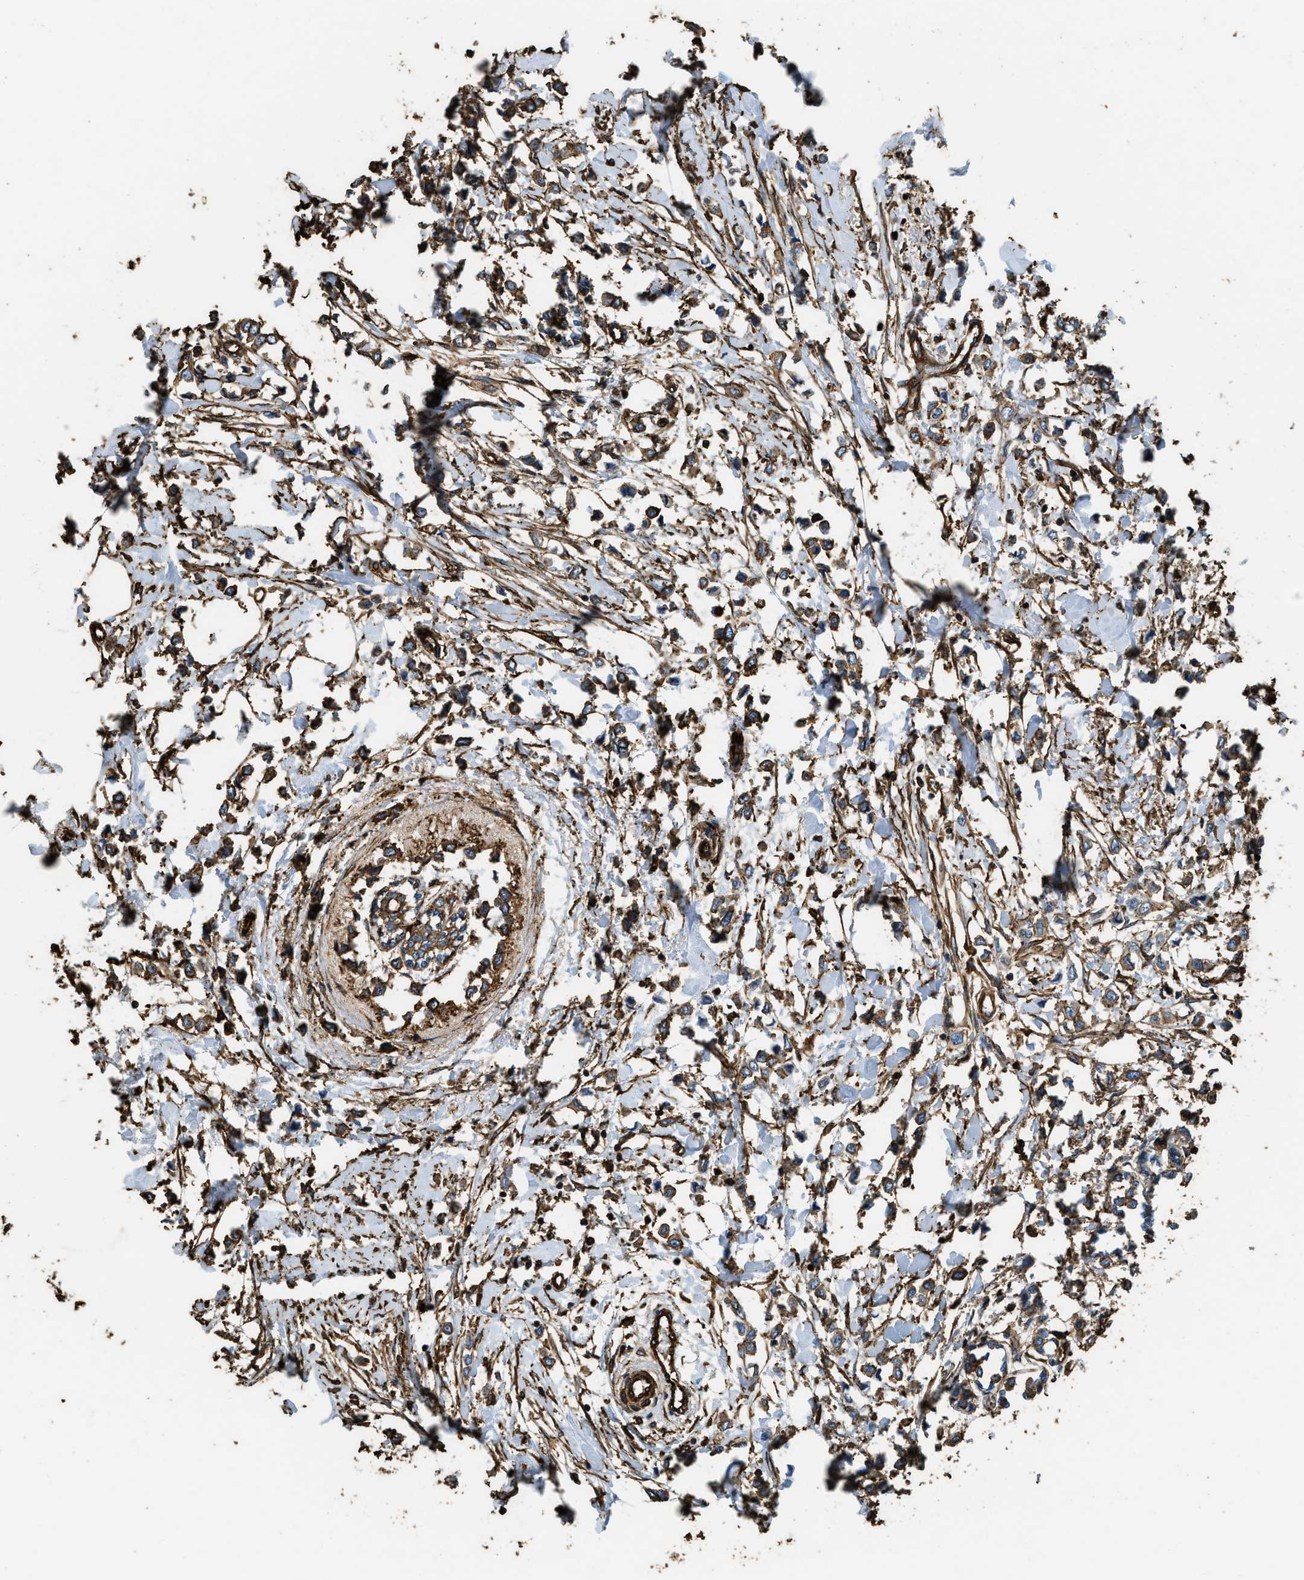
{"staining": {"intensity": "moderate", "quantity": ">75%", "location": "cytoplasmic/membranous"}, "tissue": "breast cancer", "cell_type": "Tumor cells", "image_type": "cancer", "snomed": [{"axis": "morphology", "description": "Lobular carcinoma"}, {"axis": "topography", "description": "Breast"}], "caption": "High-power microscopy captured an IHC micrograph of lobular carcinoma (breast), revealing moderate cytoplasmic/membranous staining in approximately >75% of tumor cells. (brown staining indicates protein expression, while blue staining denotes nuclei).", "gene": "ACCS", "patient": {"sex": "female", "age": 51}}